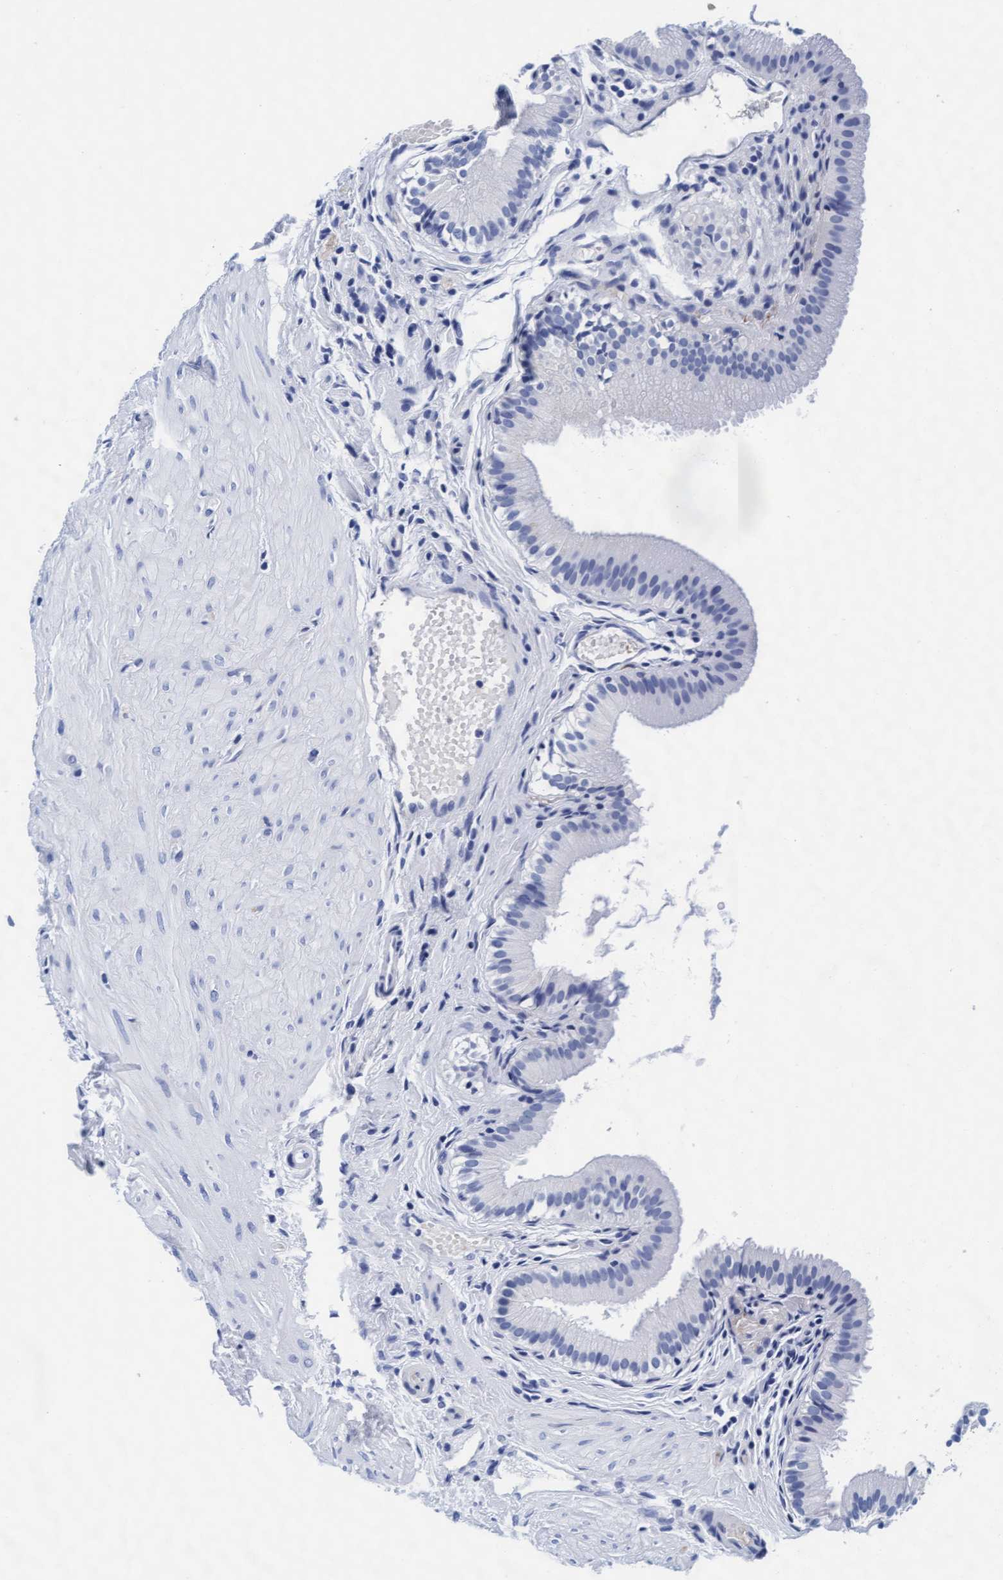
{"staining": {"intensity": "negative", "quantity": "none", "location": "none"}, "tissue": "gallbladder", "cell_type": "Glandular cells", "image_type": "normal", "snomed": [{"axis": "morphology", "description": "Normal tissue, NOS"}, {"axis": "topography", "description": "Gallbladder"}], "caption": "Glandular cells show no significant protein staining in normal gallbladder.", "gene": "ARSG", "patient": {"sex": "female", "age": 26}}